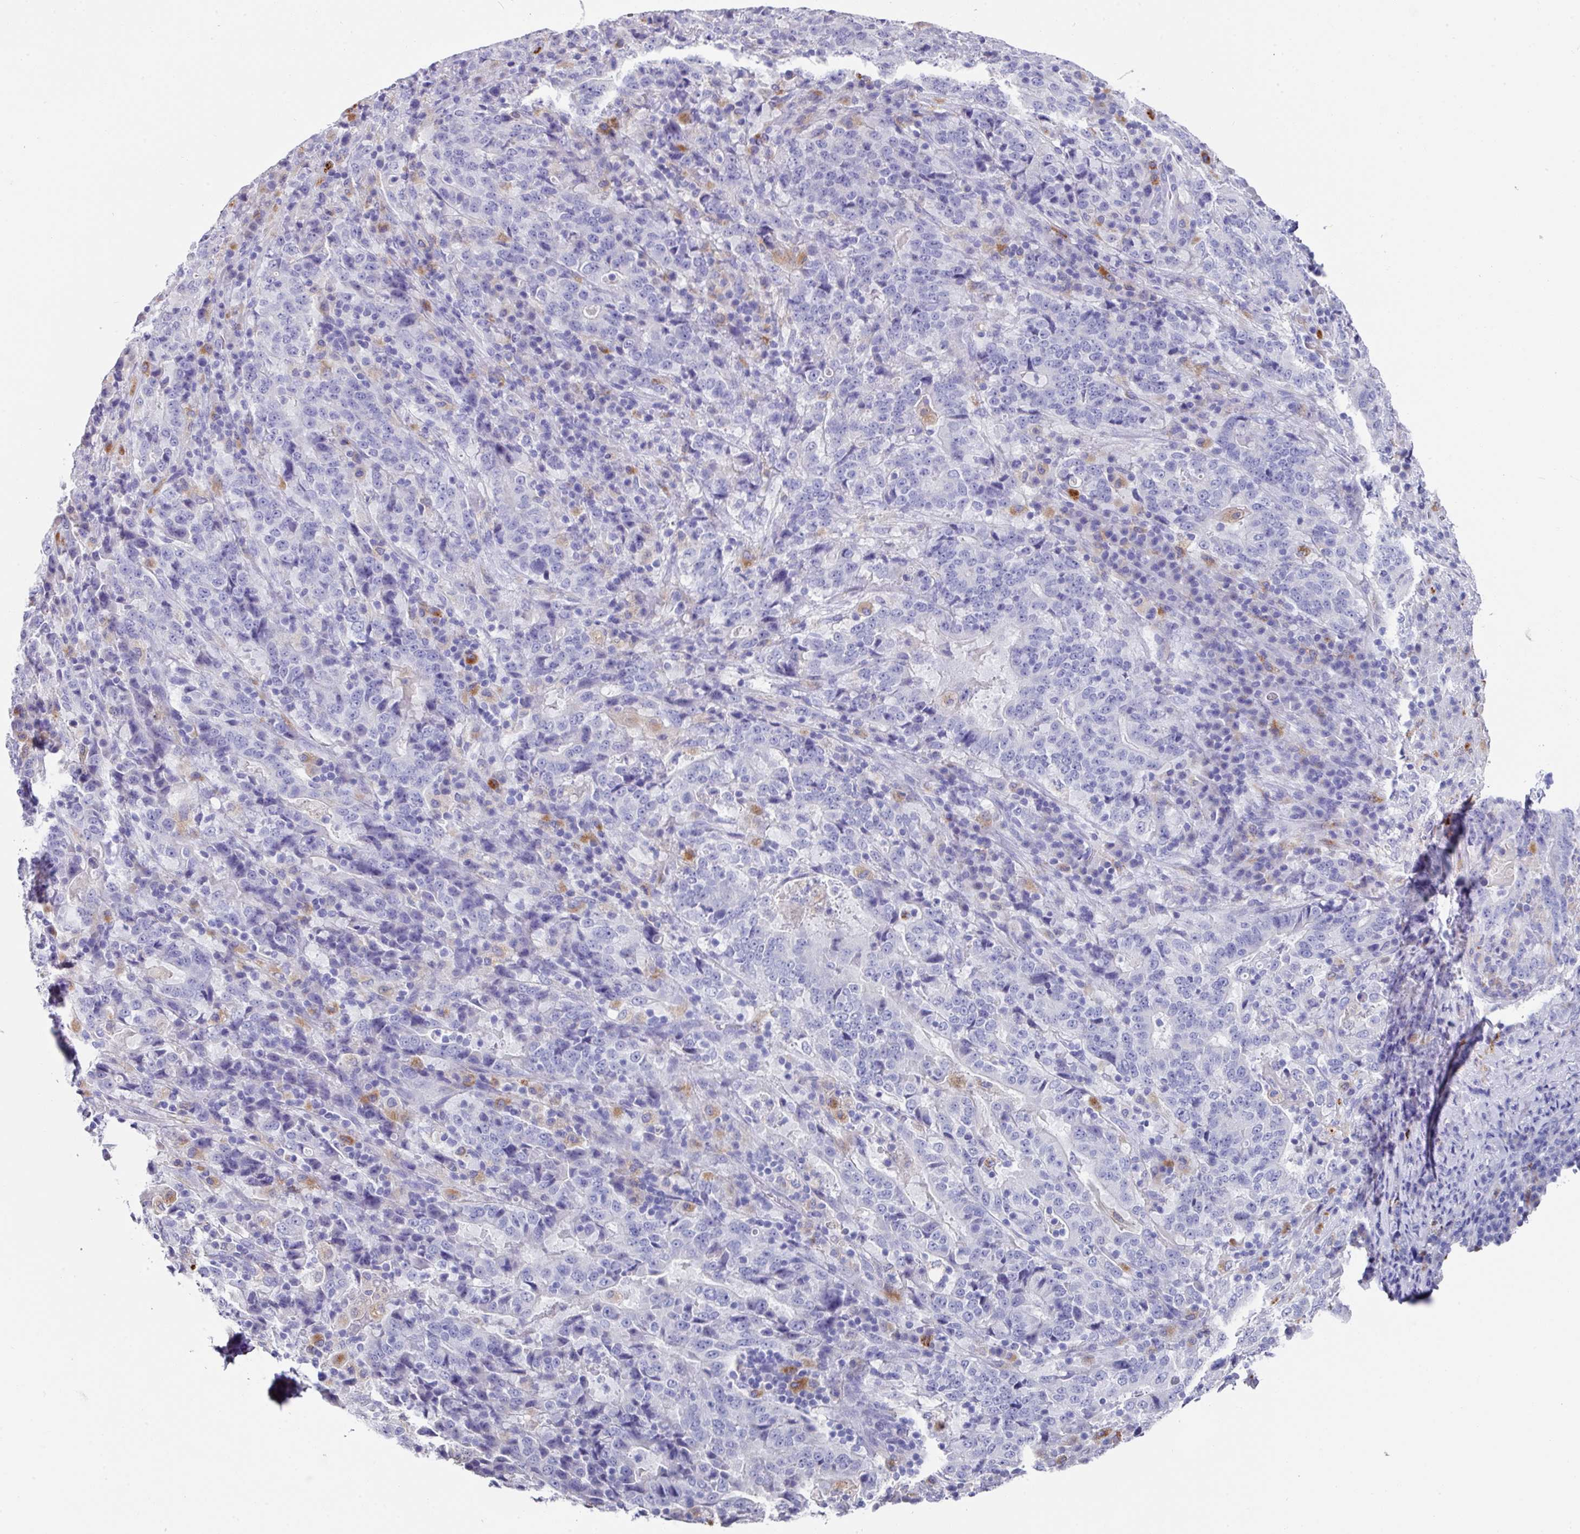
{"staining": {"intensity": "negative", "quantity": "none", "location": "none"}, "tissue": "stomach cancer", "cell_type": "Tumor cells", "image_type": "cancer", "snomed": [{"axis": "morphology", "description": "Normal tissue, NOS"}, {"axis": "morphology", "description": "Adenocarcinoma, NOS"}, {"axis": "topography", "description": "Stomach, upper"}, {"axis": "topography", "description": "Stomach"}], "caption": "The micrograph displays no staining of tumor cells in stomach adenocarcinoma.", "gene": "CPVL", "patient": {"sex": "male", "age": 59}}